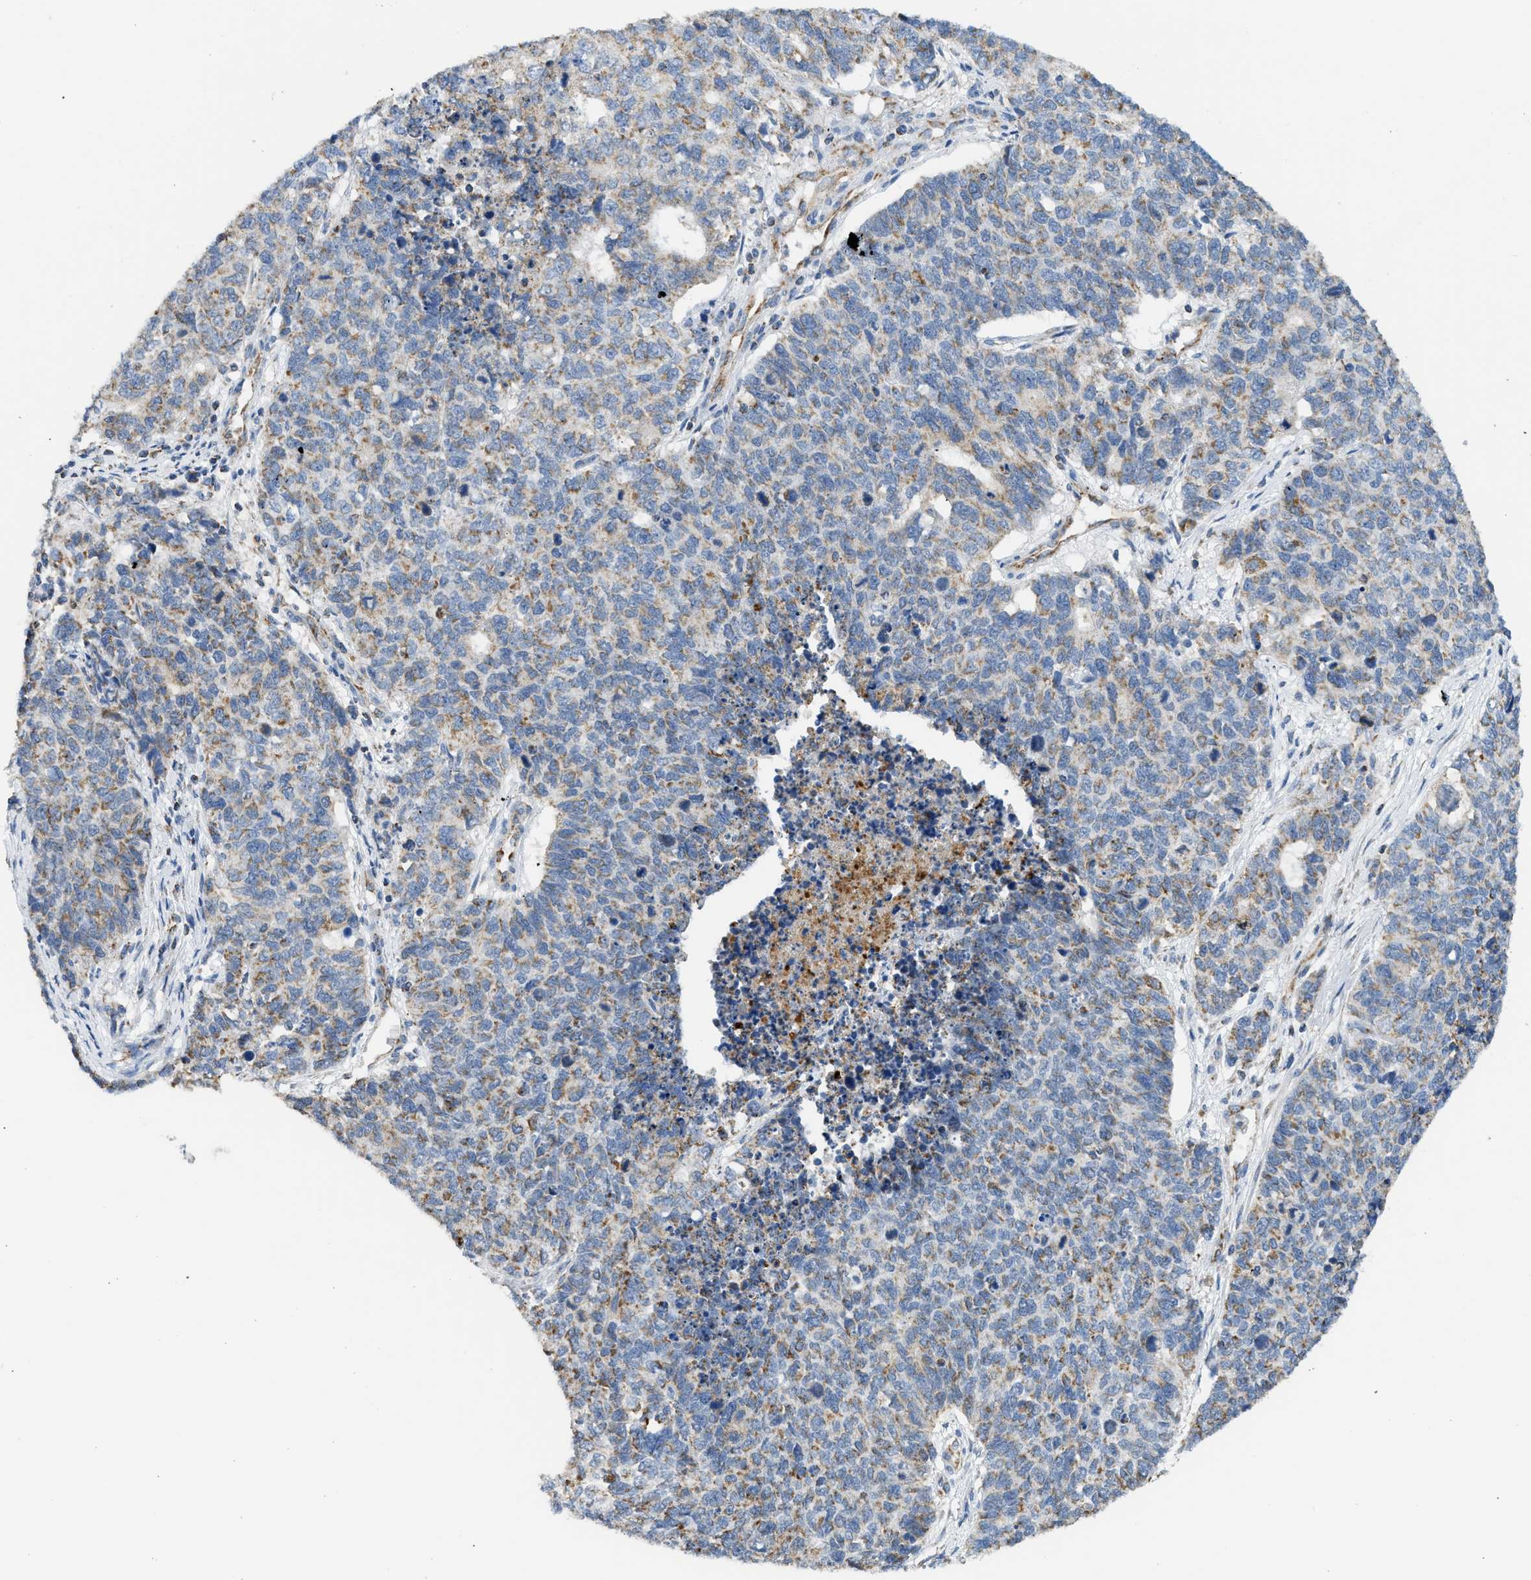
{"staining": {"intensity": "moderate", "quantity": "25%-75%", "location": "cytoplasmic/membranous"}, "tissue": "cervical cancer", "cell_type": "Tumor cells", "image_type": "cancer", "snomed": [{"axis": "morphology", "description": "Squamous cell carcinoma, NOS"}, {"axis": "topography", "description": "Cervix"}], "caption": "Moderate cytoplasmic/membranous positivity is present in approximately 25%-75% of tumor cells in cervical cancer (squamous cell carcinoma). (Brightfield microscopy of DAB IHC at high magnification).", "gene": "GOT2", "patient": {"sex": "female", "age": 63}}